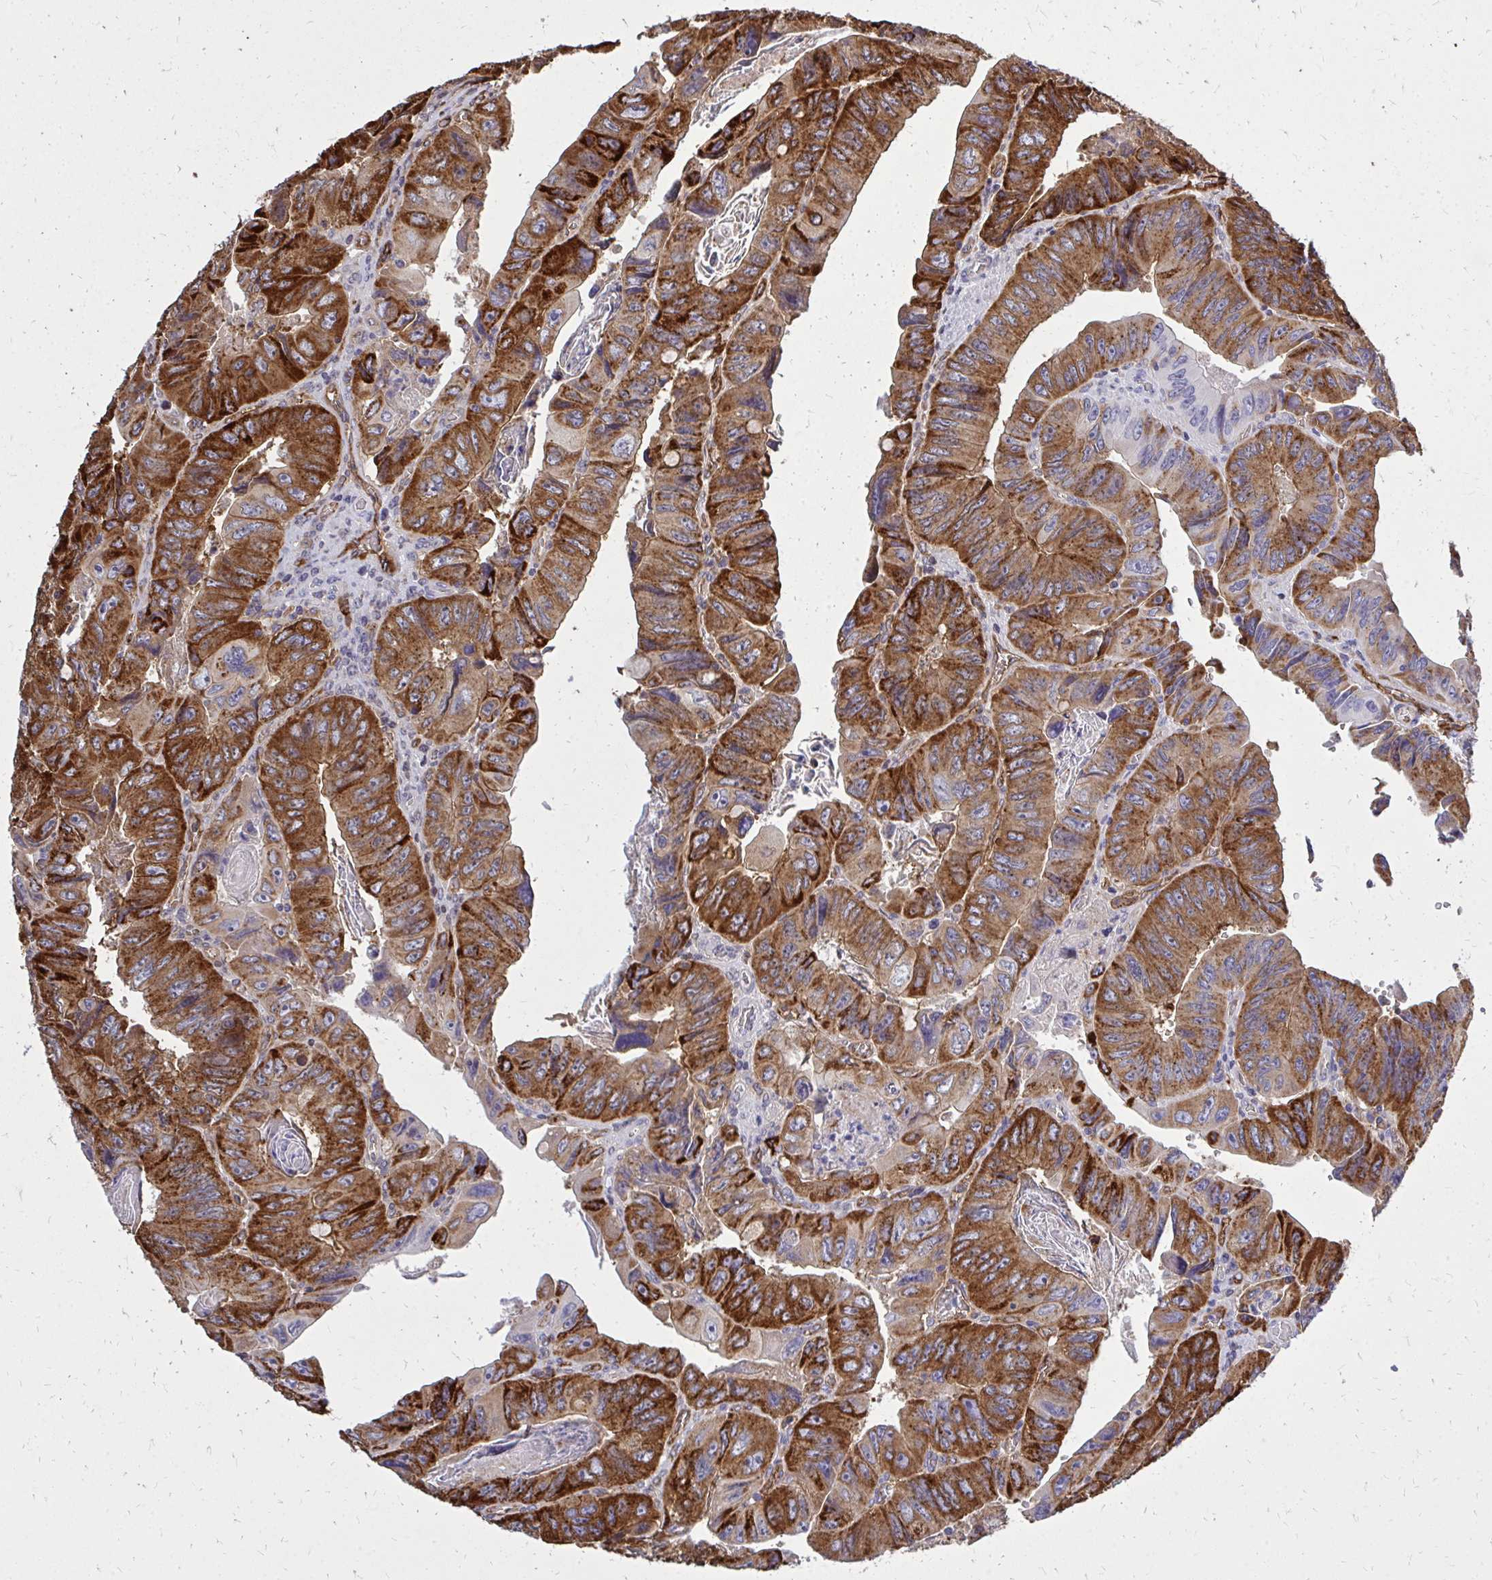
{"staining": {"intensity": "strong", "quantity": ">75%", "location": "cytoplasmic/membranous"}, "tissue": "colorectal cancer", "cell_type": "Tumor cells", "image_type": "cancer", "snomed": [{"axis": "morphology", "description": "Adenocarcinoma, NOS"}, {"axis": "topography", "description": "Colon"}], "caption": "Colorectal cancer stained with a protein marker exhibits strong staining in tumor cells.", "gene": "MARCKSL1", "patient": {"sex": "female", "age": 84}}